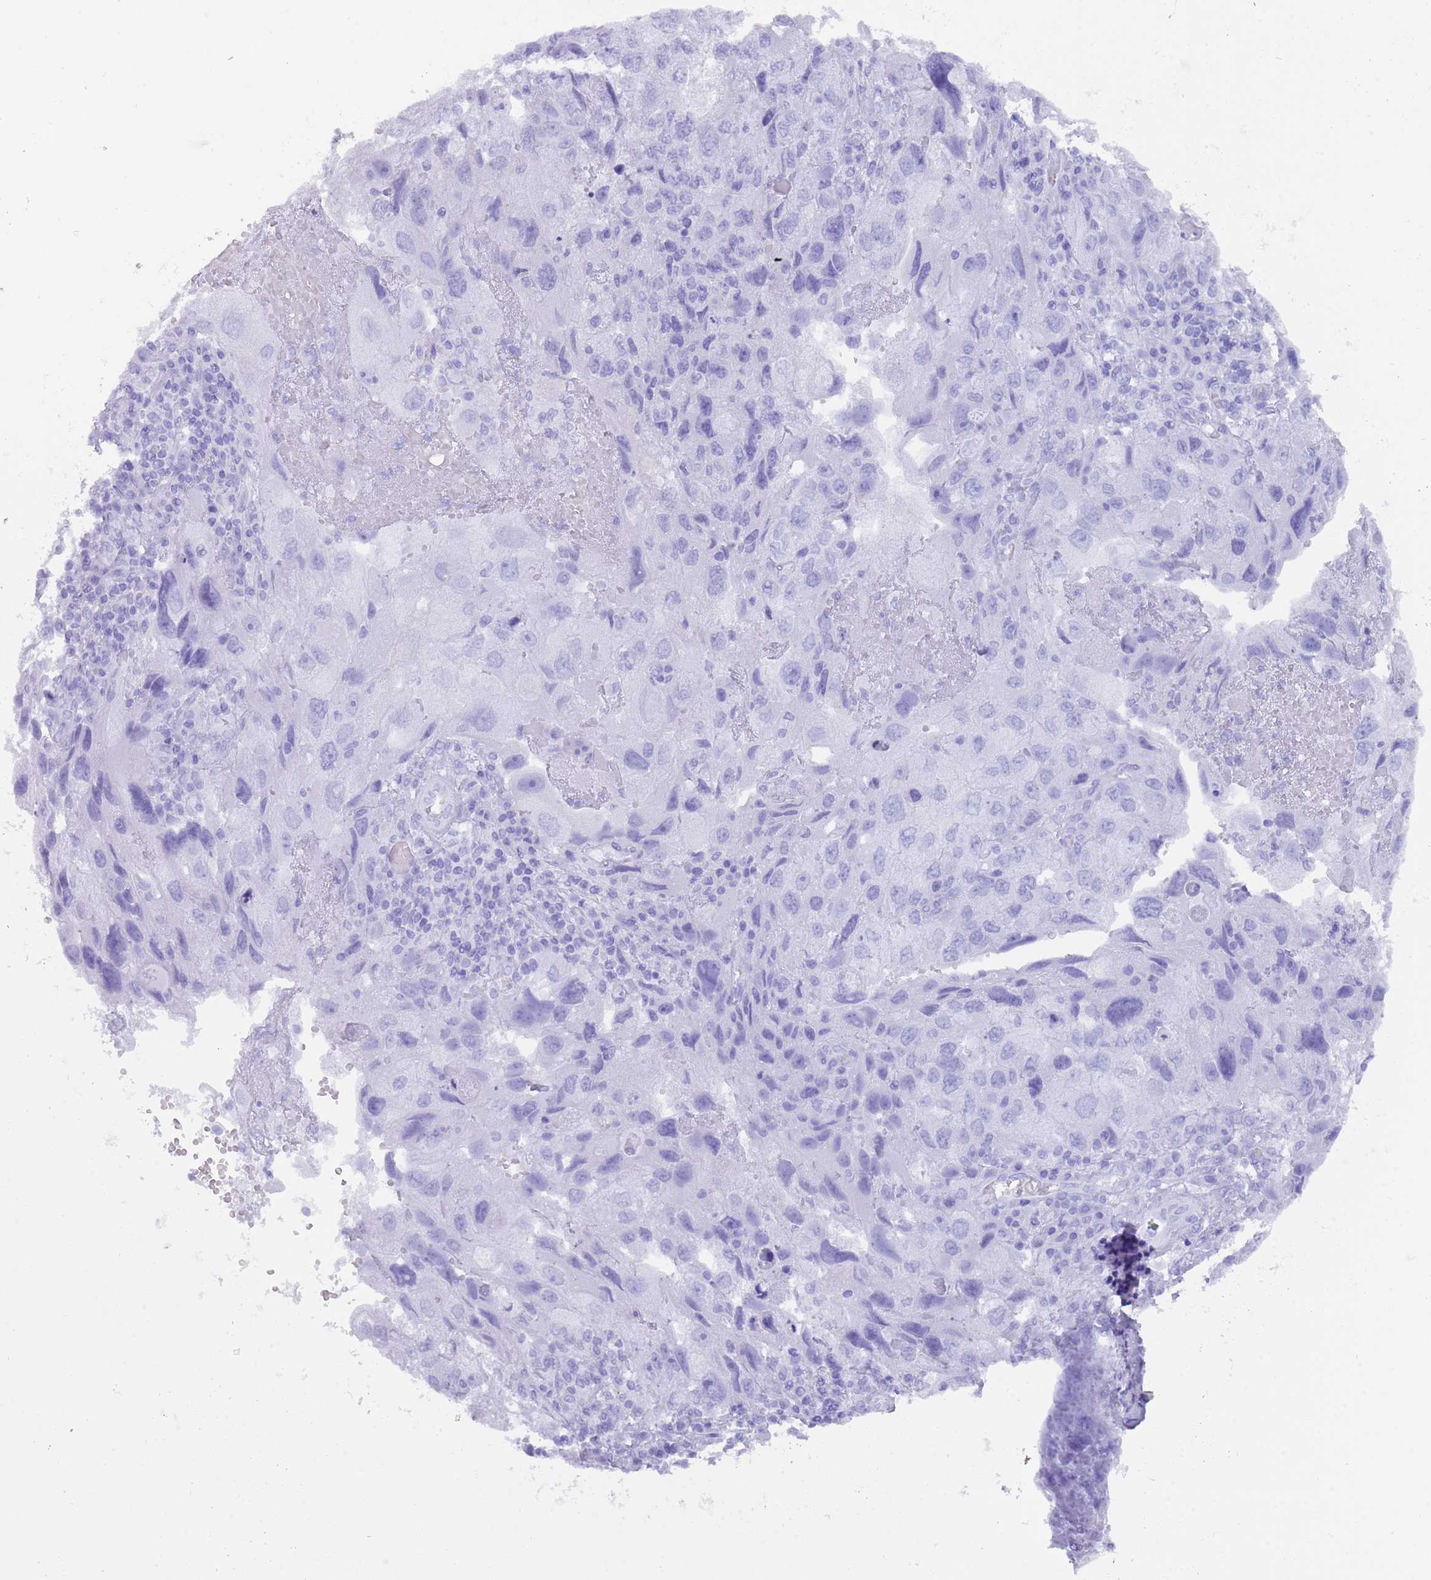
{"staining": {"intensity": "negative", "quantity": "none", "location": "none"}, "tissue": "endometrial cancer", "cell_type": "Tumor cells", "image_type": "cancer", "snomed": [{"axis": "morphology", "description": "Adenocarcinoma, NOS"}, {"axis": "topography", "description": "Endometrium"}], "caption": "Immunohistochemical staining of endometrial cancer exhibits no significant positivity in tumor cells. (DAB (3,3'-diaminobenzidine) IHC visualized using brightfield microscopy, high magnification).", "gene": "MYADML2", "patient": {"sex": "female", "age": 49}}